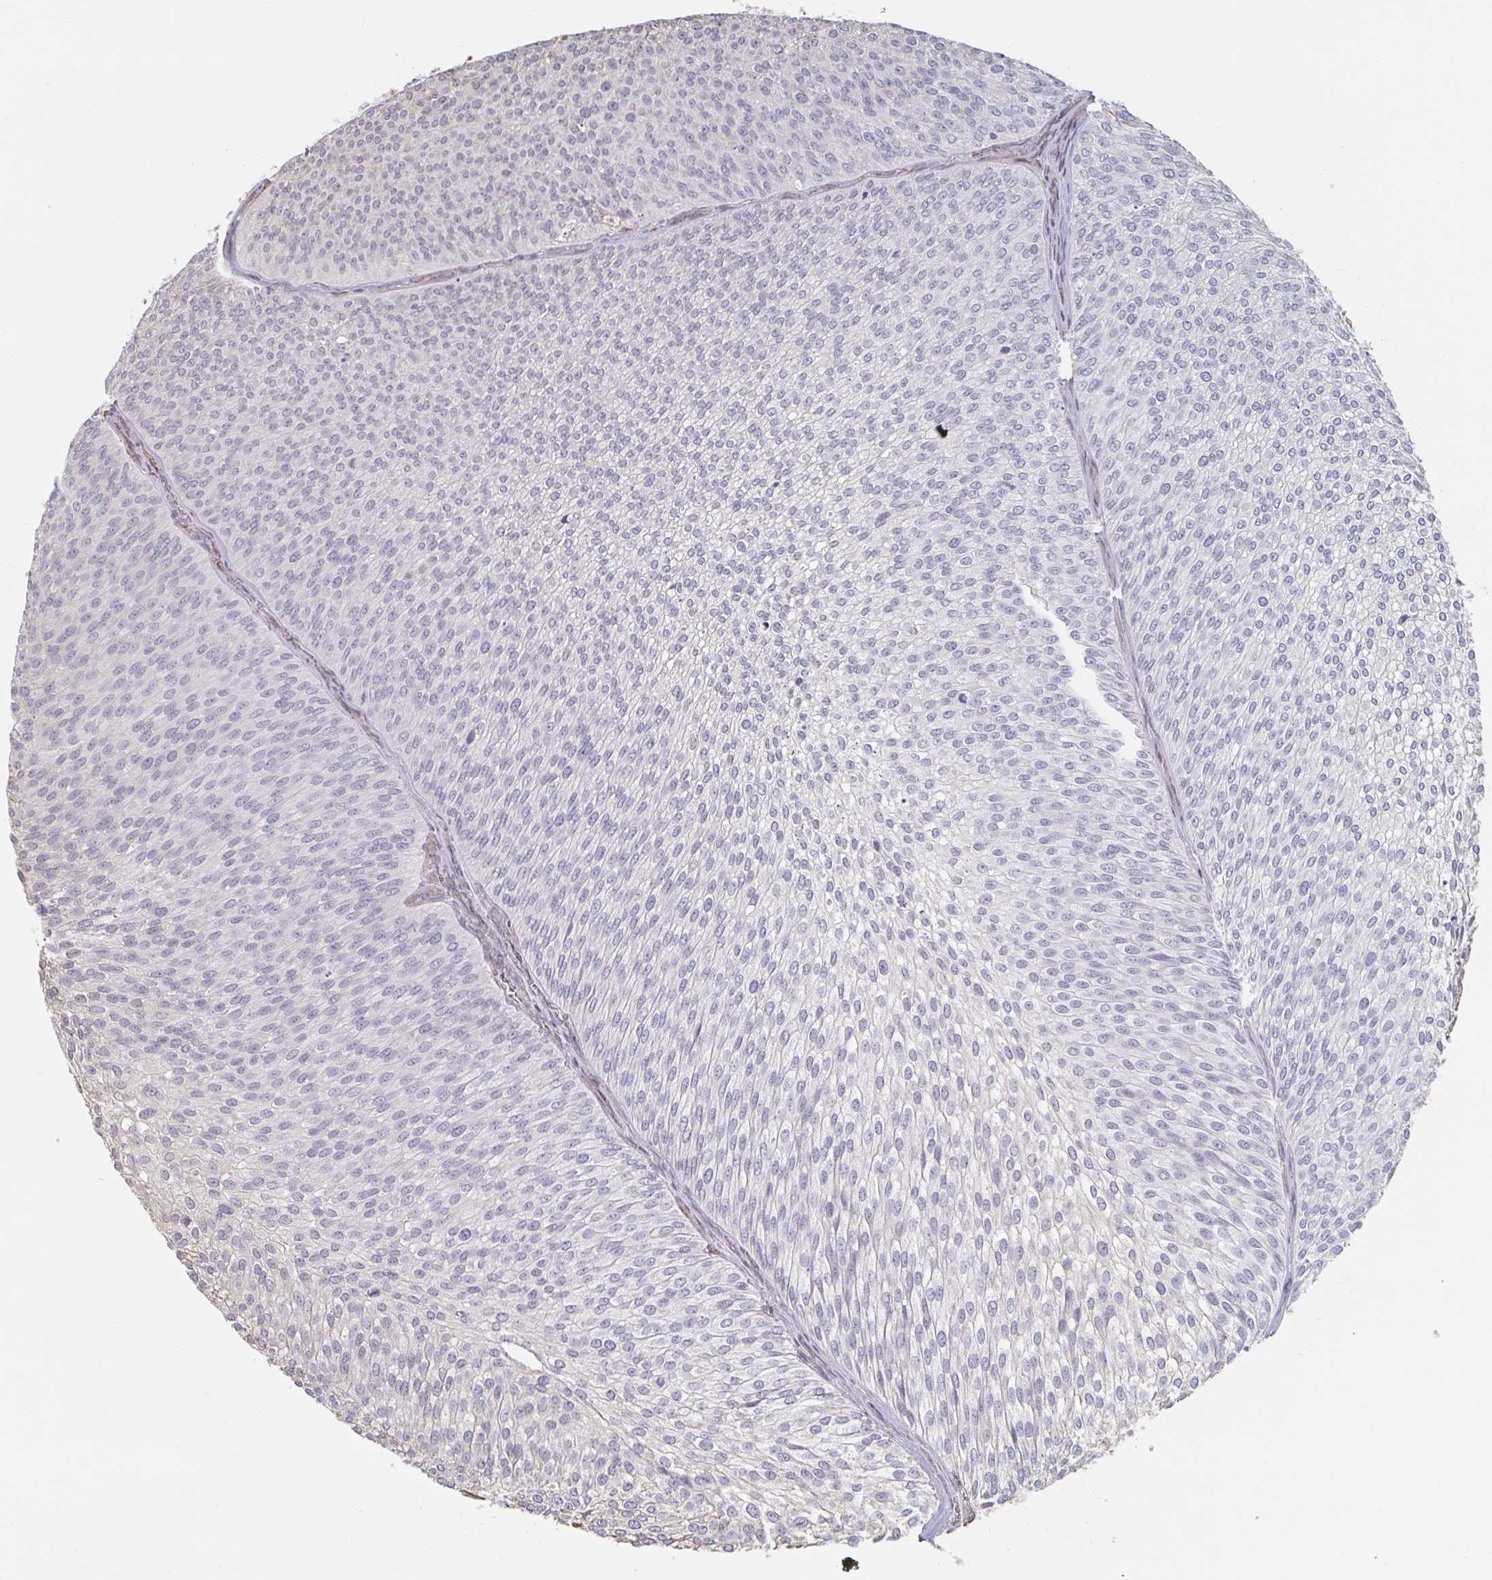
{"staining": {"intensity": "weak", "quantity": "<25%", "location": "cytoplasmic/membranous"}, "tissue": "urothelial cancer", "cell_type": "Tumor cells", "image_type": "cancer", "snomed": [{"axis": "morphology", "description": "Urothelial carcinoma, Low grade"}, {"axis": "topography", "description": "Urinary bladder"}], "caption": "Immunohistochemistry of human urothelial cancer demonstrates no expression in tumor cells.", "gene": "RAB5IF", "patient": {"sex": "male", "age": 91}}